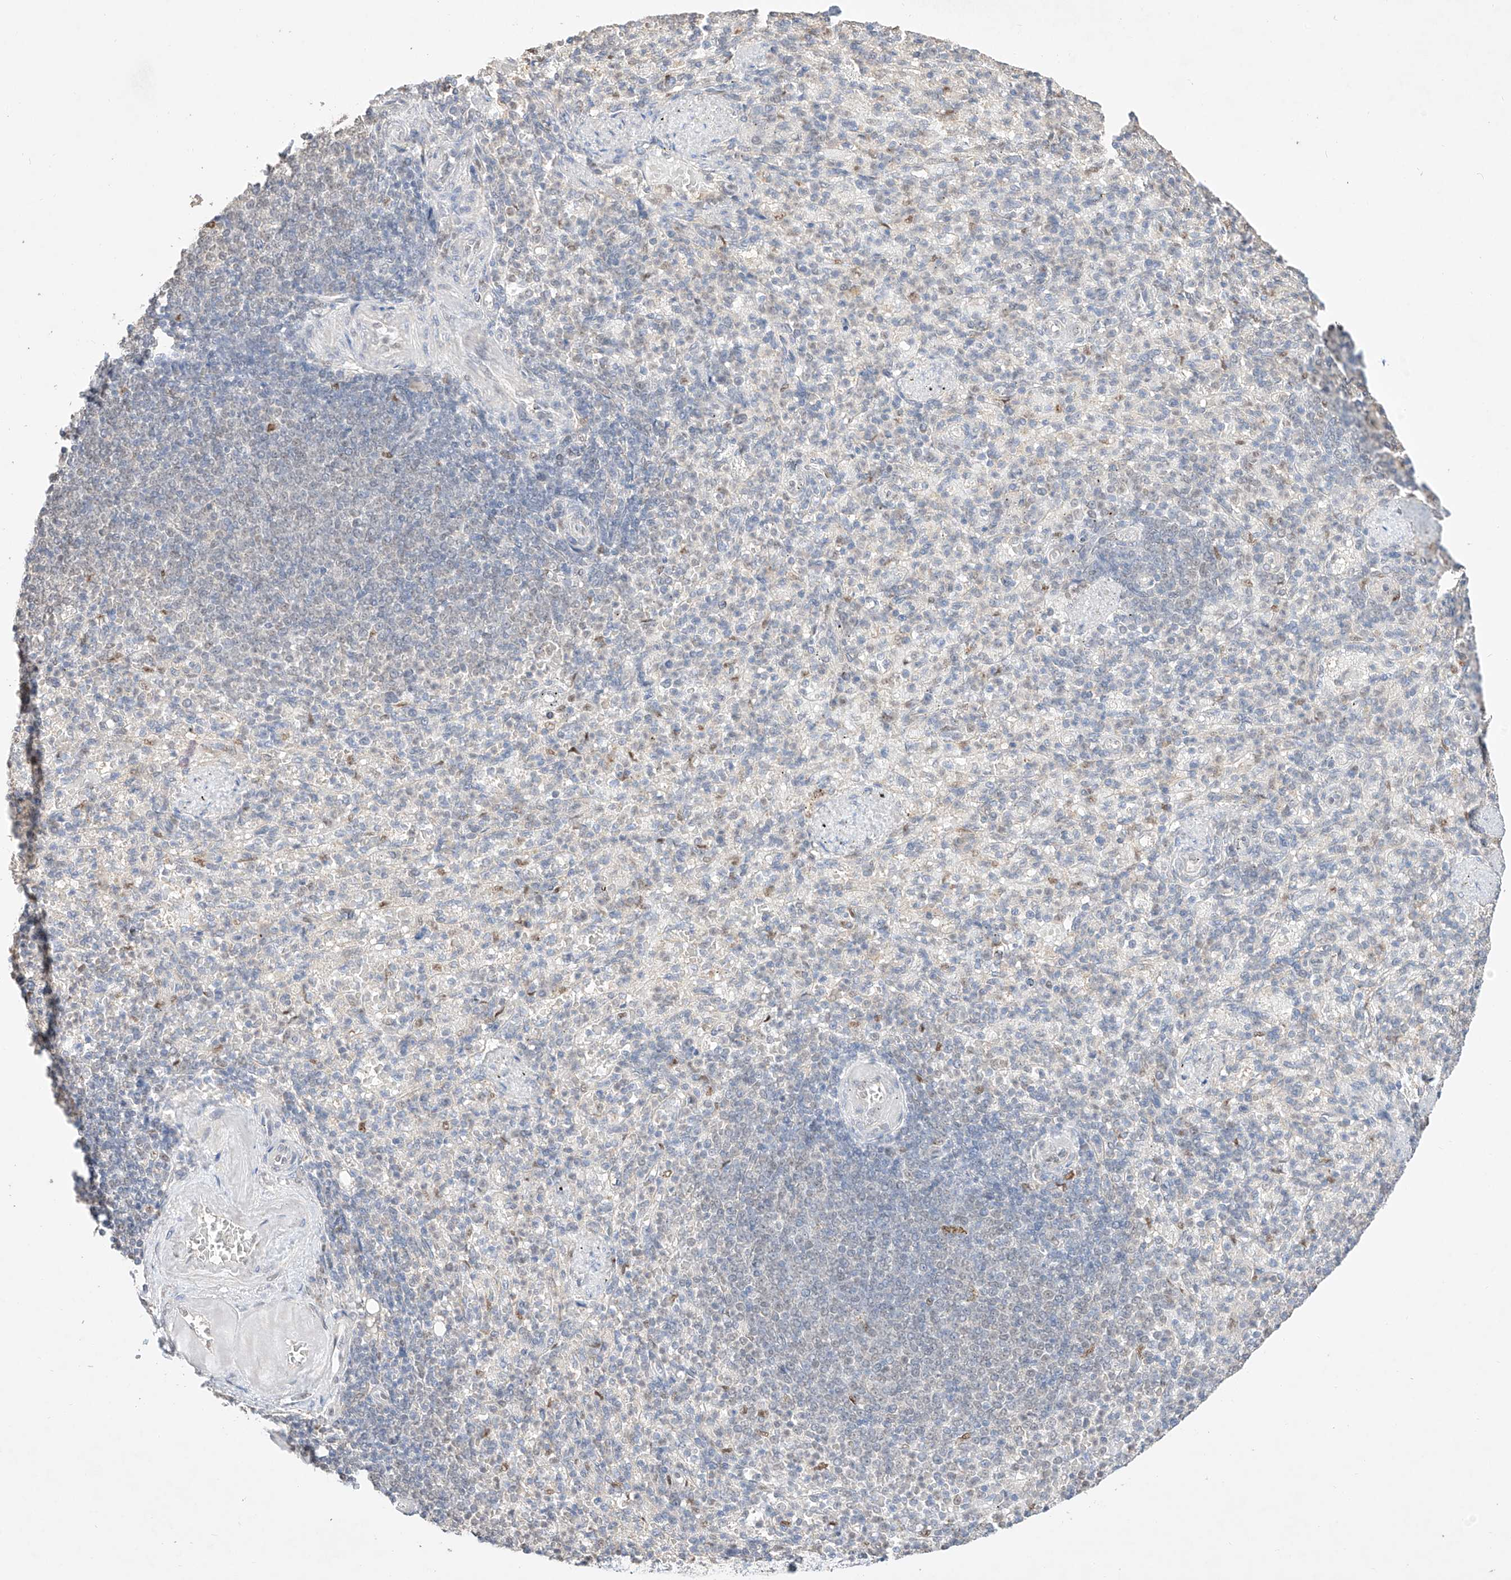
{"staining": {"intensity": "negative", "quantity": "none", "location": "none"}, "tissue": "spleen", "cell_type": "Cells in red pulp", "image_type": "normal", "snomed": [{"axis": "morphology", "description": "Normal tissue, NOS"}, {"axis": "topography", "description": "Spleen"}], "caption": "Cells in red pulp are negative for protein expression in unremarkable human spleen. (IHC, brightfield microscopy, high magnification).", "gene": "APIP", "patient": {"sex": "female", "age": 74}}